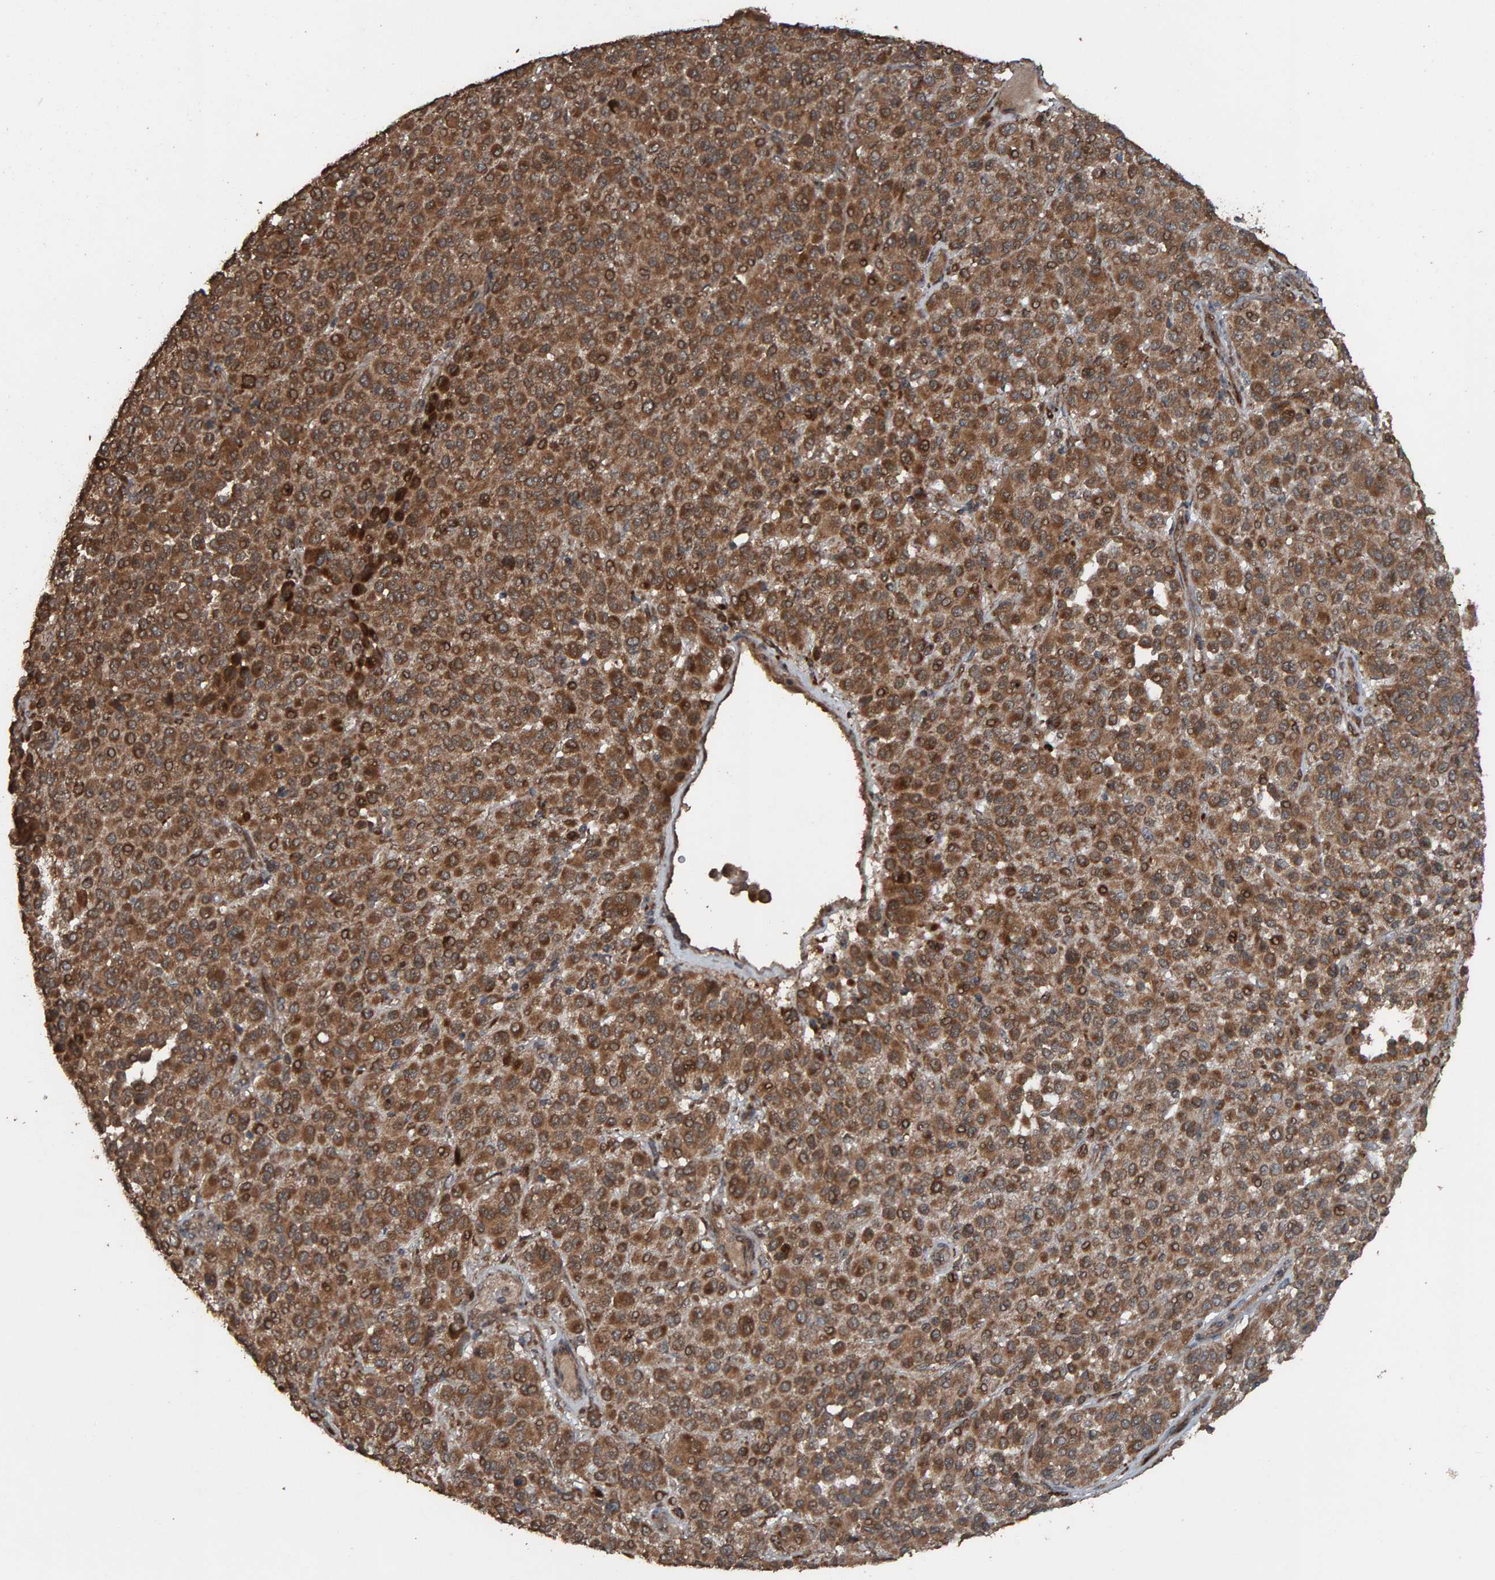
{"staining": {"intensity": "strong", "quantity": ">75%", "location": "cytoplasmic/membranous"}, "tissue": "melanoma", "cell_type": "Tumor cells", "image_type": "cancer", "snomed": [{"axis": "morphology", "description": "Malignant melanoma, Metastatic site"}, {"axis": "topography", "description": "Pancreas"}], "caption": "Human melanoma stained for a protein (brown) exhibits strong cytoplasmic/membranous positive expression in about >75% of tumor cells.", "gene": "DUS1L", "patient": {"sex": "female", "age": 30}}